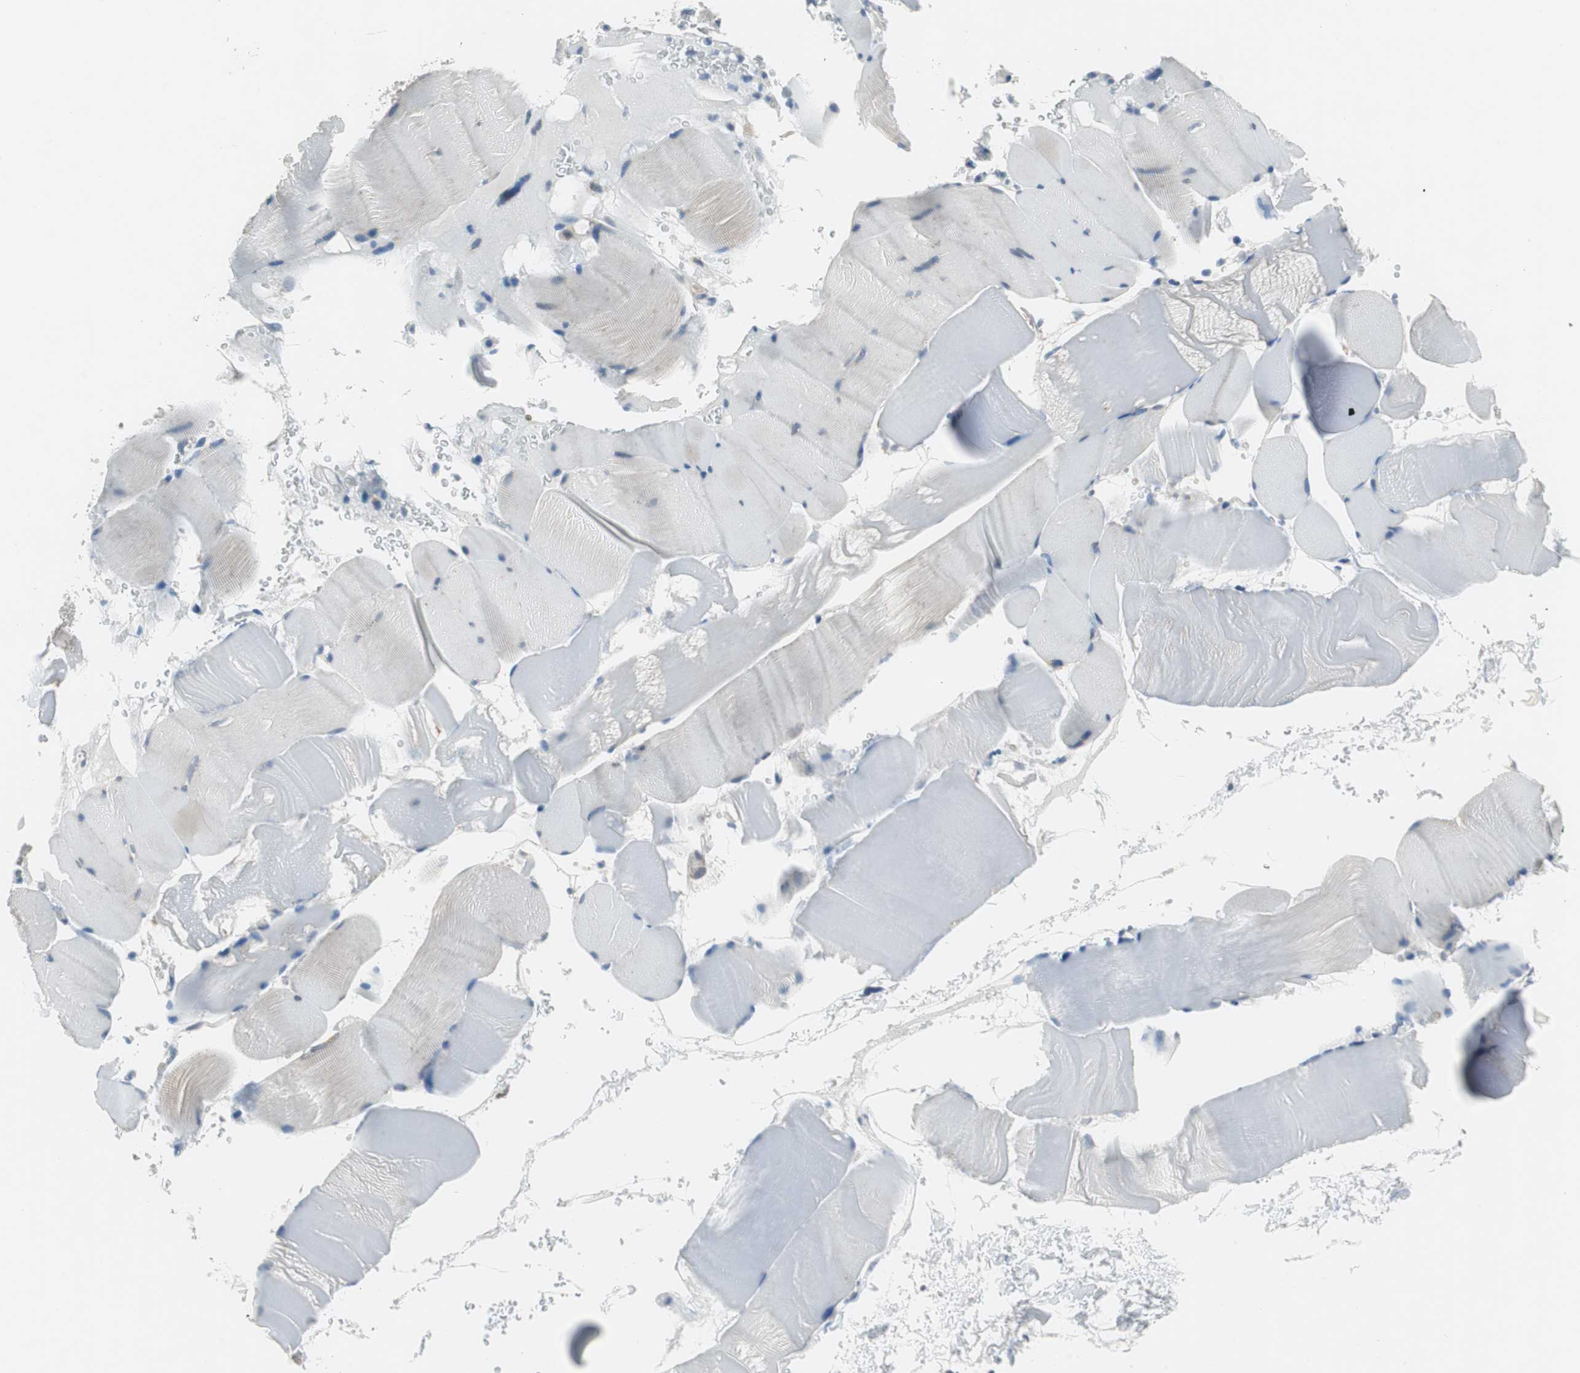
{"staining": {"intensity": "negative", "quantity": "none", "location": "none"}, "tissue": "skeletal muscle", "cell_type": "Myocytes", "image_type": "normal", "snomed": [{"axis": "morphology", "description": "Normal tissue, NOS"}, {"axis": "topography", "description": "Skeletal muscle"}], "caption": "Myocytes are negative for protein expression in normal human skeletal muscle. The staining is performed using DAB brown chromogen with nuclei counter-stained in using hematoxylin.", "gene": "PLAA", "patient": {"sex": "male", "age": 62}}